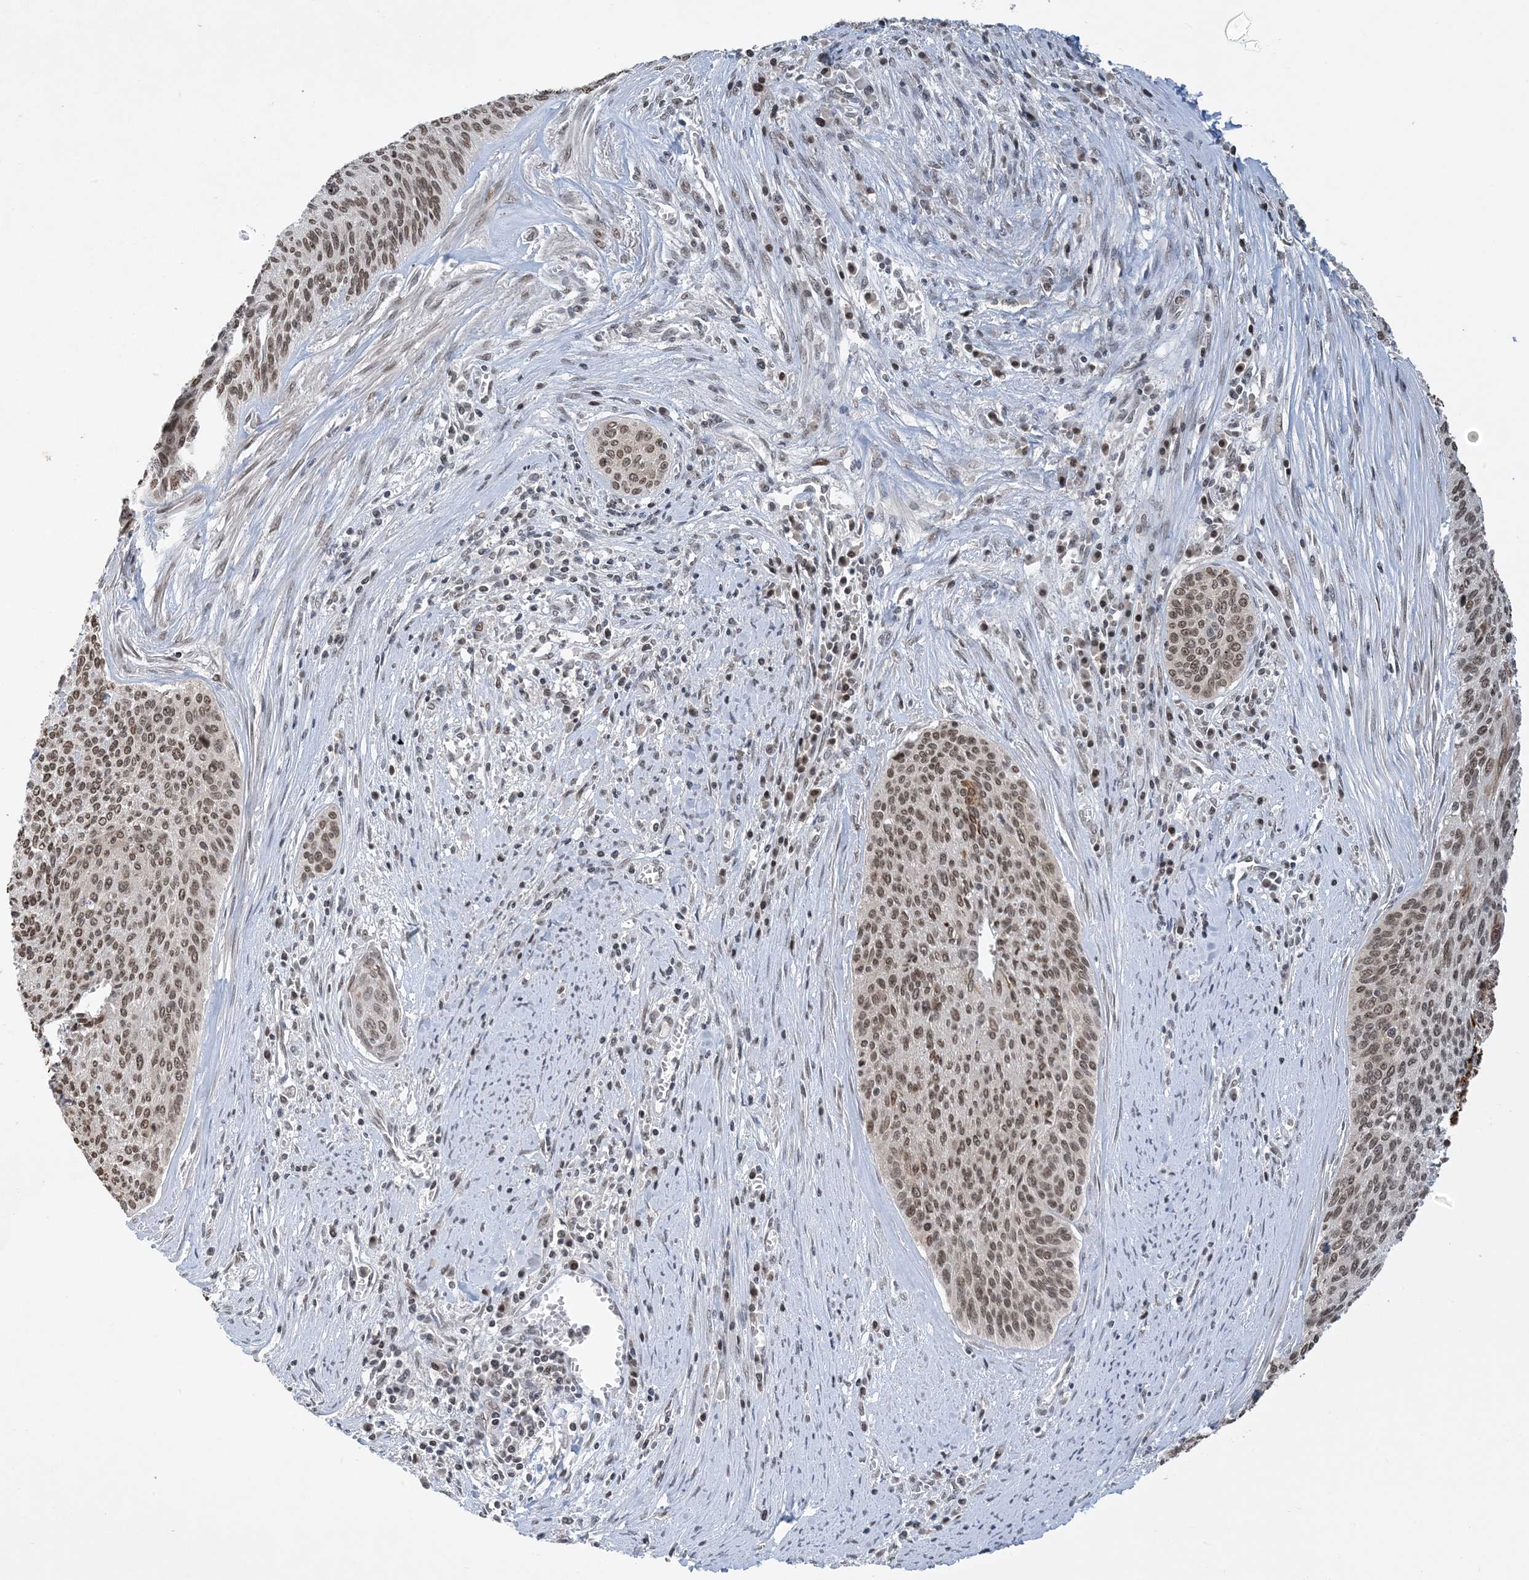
{"staining": {"intensity": "moderate", "quantity": ">75%", "location": "nuclear"}, "tissue": "cervical cancer", "cell_type": "Tumor cells", "image_type": "cancer", "snomed": [{"axis": "morphology", "description": "Squamous cell carcinoma, NOS"}, {"axis": "topography", "description": "Cervix"}], "caption": "Immunohistochemical staining of cervical cancer (squamous cell carcinoma) reveals medium levels of moderate nuclear staining in approximately >75% of tumor cells.", "gene": "ACYP2", "patient": {"sex": "female", "age": 55}}